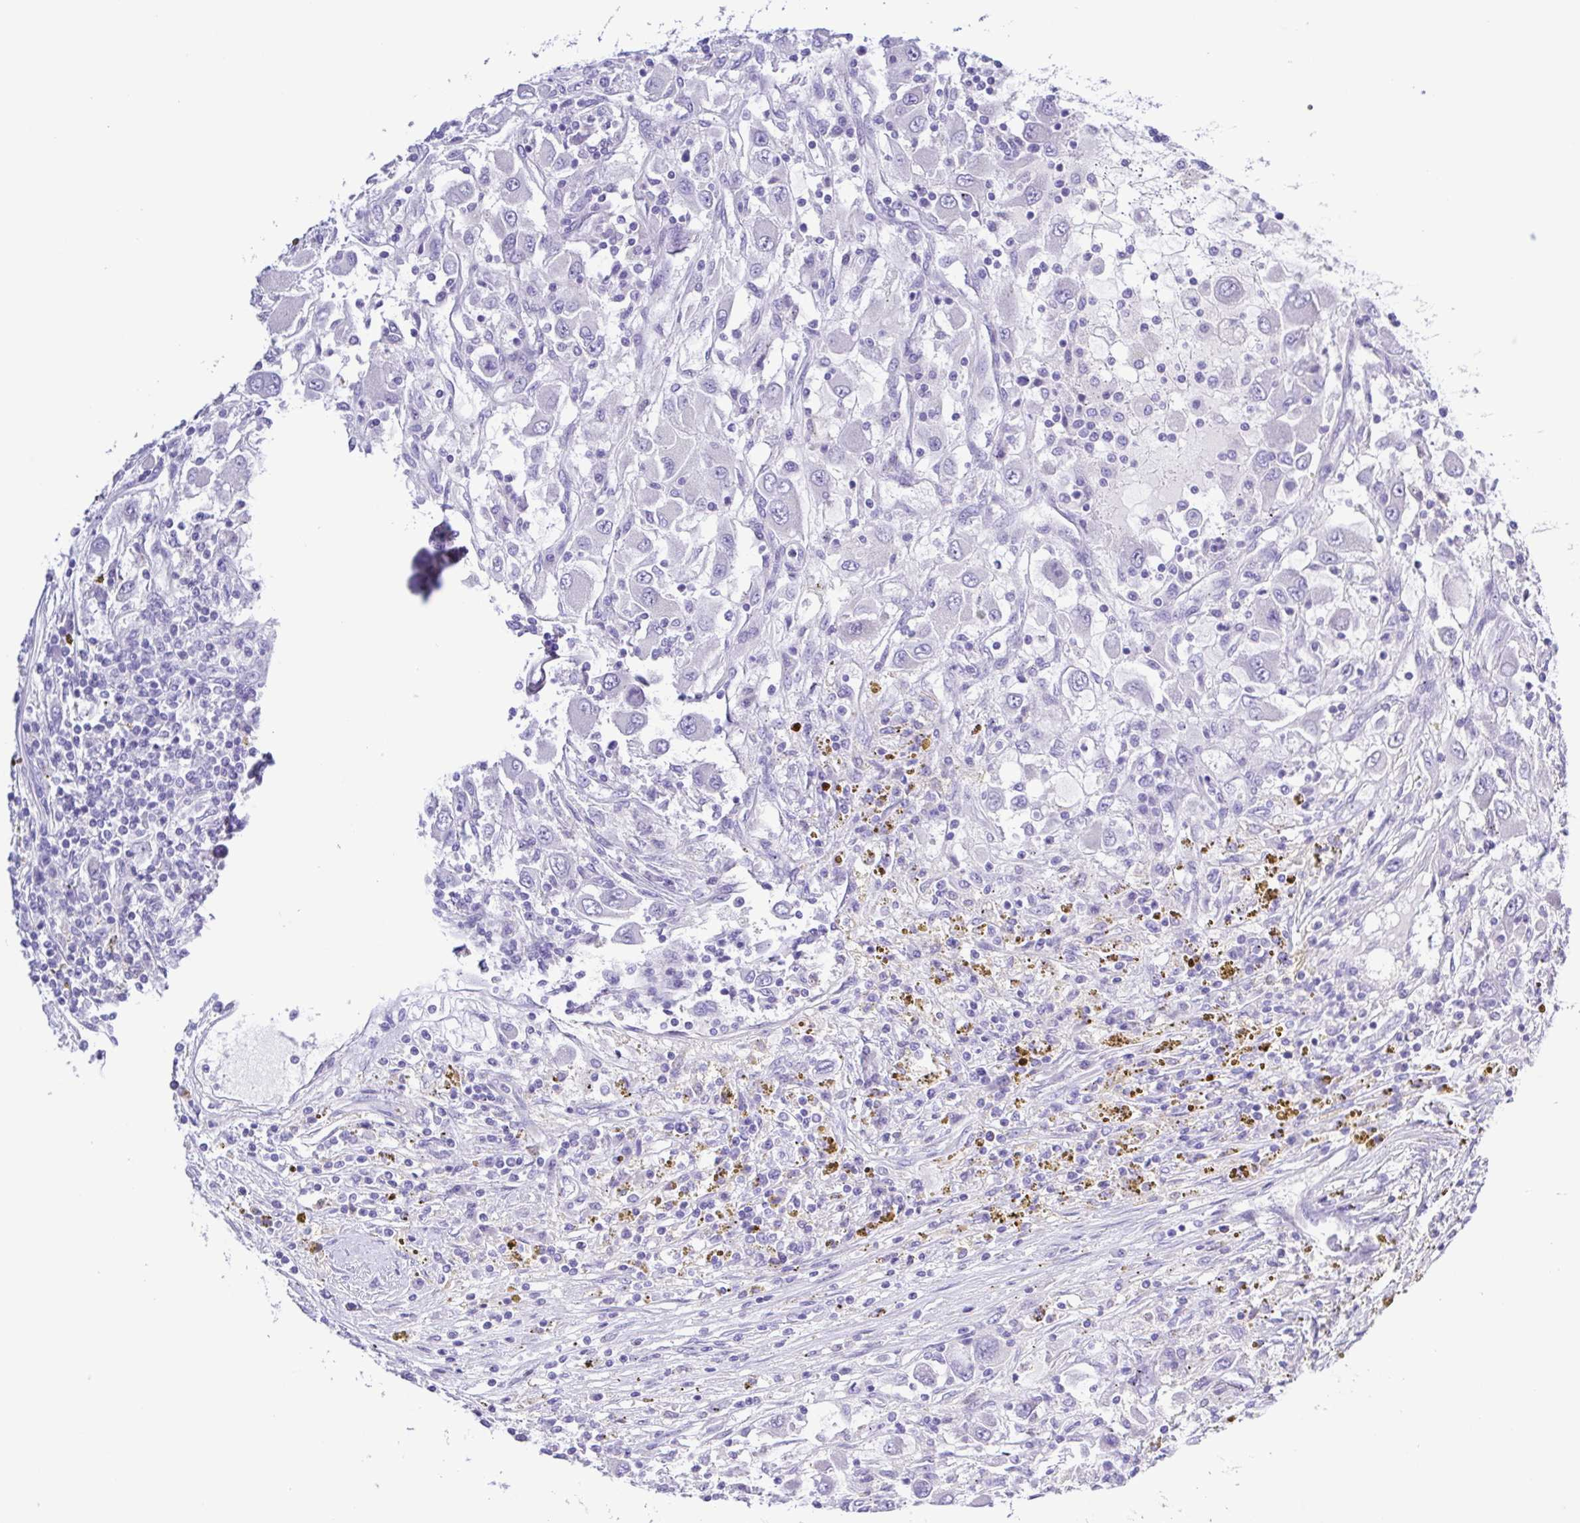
{"staining": {"intensity": "negative", "quantity": "none", "location": "none"}, "tissue": "renal cancer", "cell_type": "Tumor cells", "image_type": "cancer", "snomed": [{"axis": "morphology", "description": "Adenocarcinoma, NOS"}, {"axis": "topography", "description": "Kidney"}], "caption": "The immunohistochemistry photomicrograph has no significant positivity in tumor cells of adenocarcinoma (renal) tissue.", "gene": "GABBR2", "patient": {"sex": "female", "age": 67}}